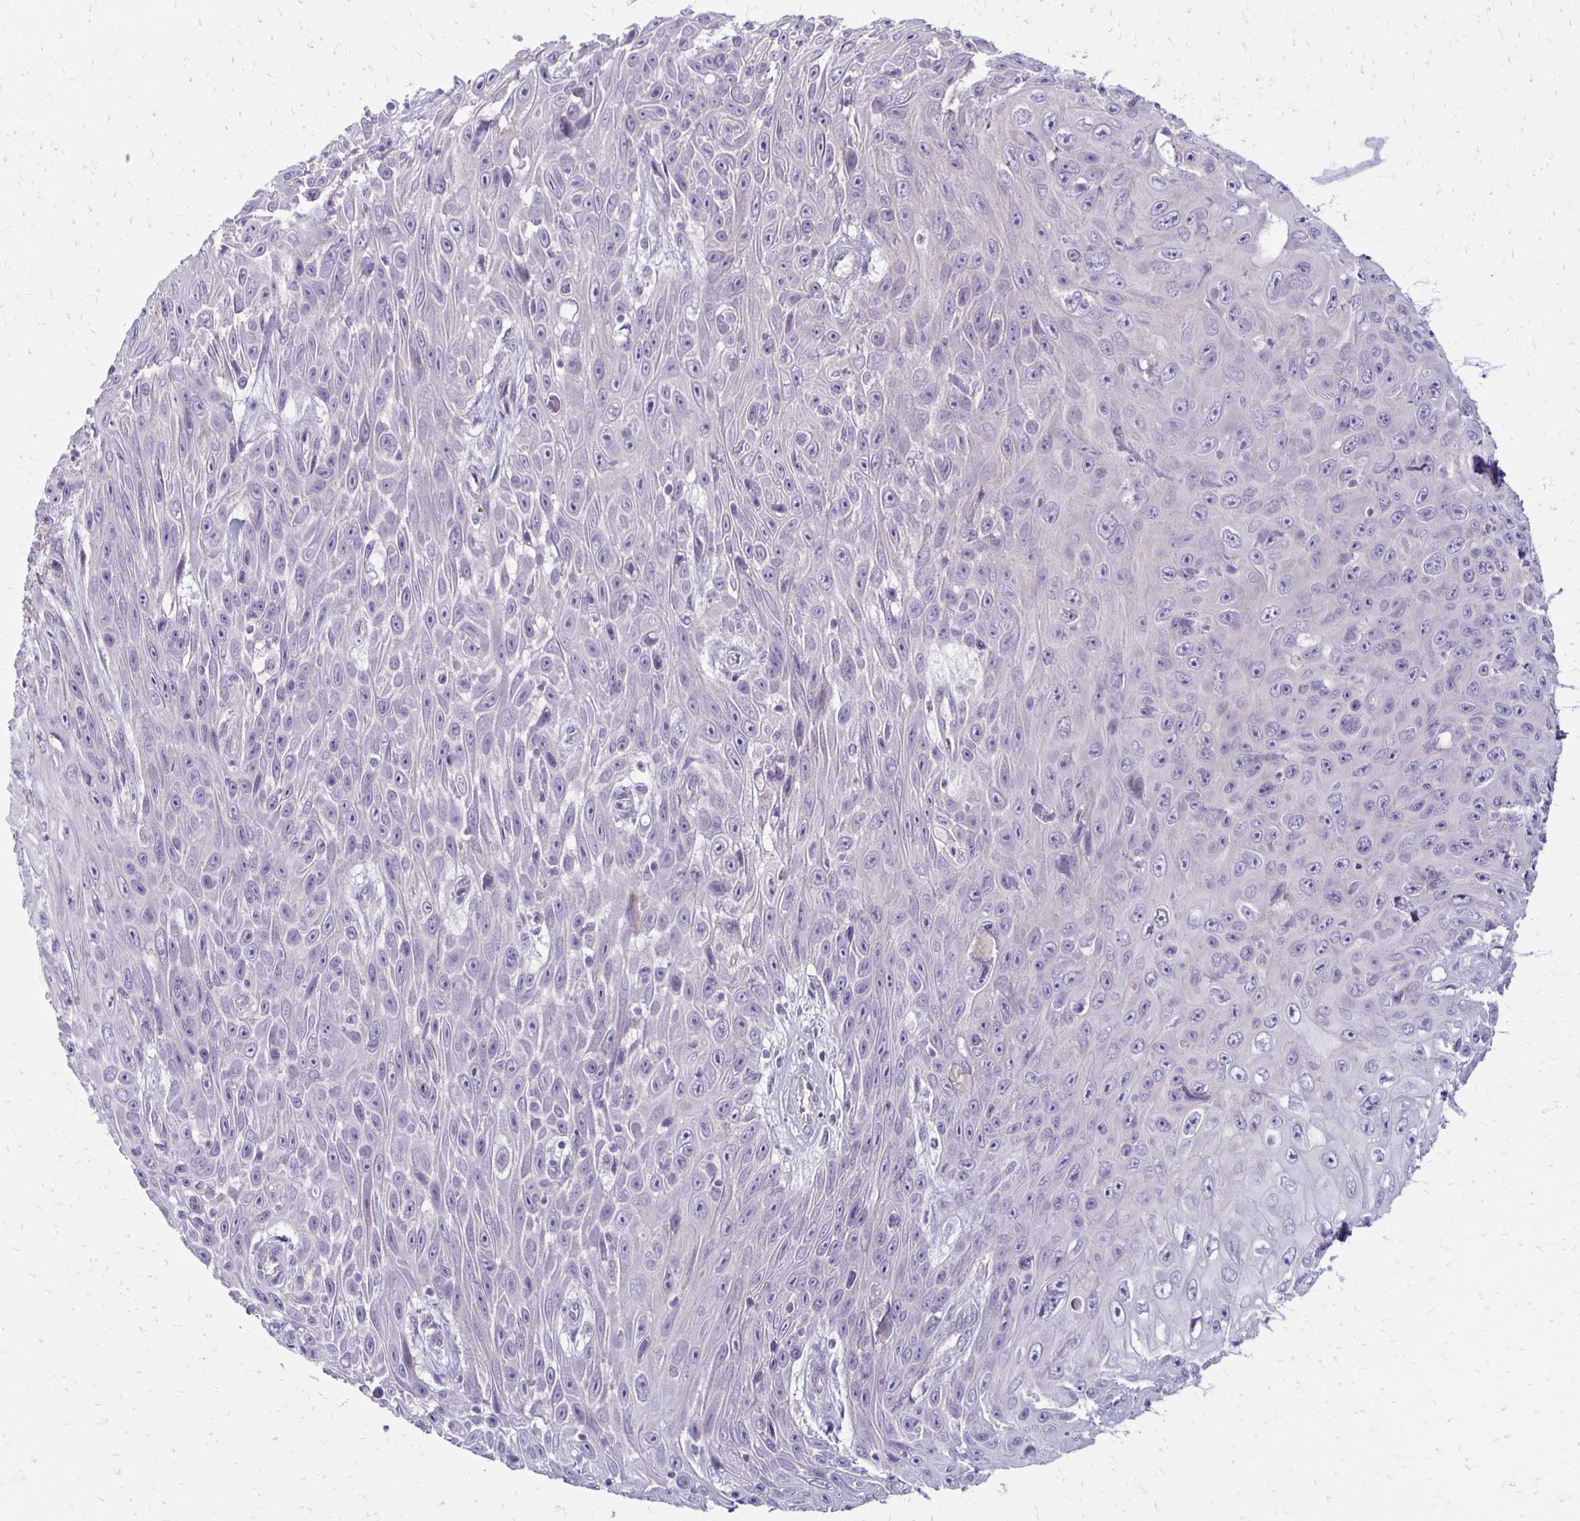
{"staining": {"intensity": "negative", "quantity": "none", "location": "none"}, "tissue": "skin cancer", "cell_type": "Tumor cells", "image_type": "cancer", "snomed": [{"axis": "morphology", "description": "Squamous cell carcinoma, NOS"}, {"axis": "topography", "description": "Skin"}], "caption": "An IHC image of skin cancer (squamous cell carcinoma) is shown. There is no staining in tumor cells of skin cancer (squamous cell carcinoma).", "gene": "KATNBL1", "patient": {"sex": "male", "age": 82}}